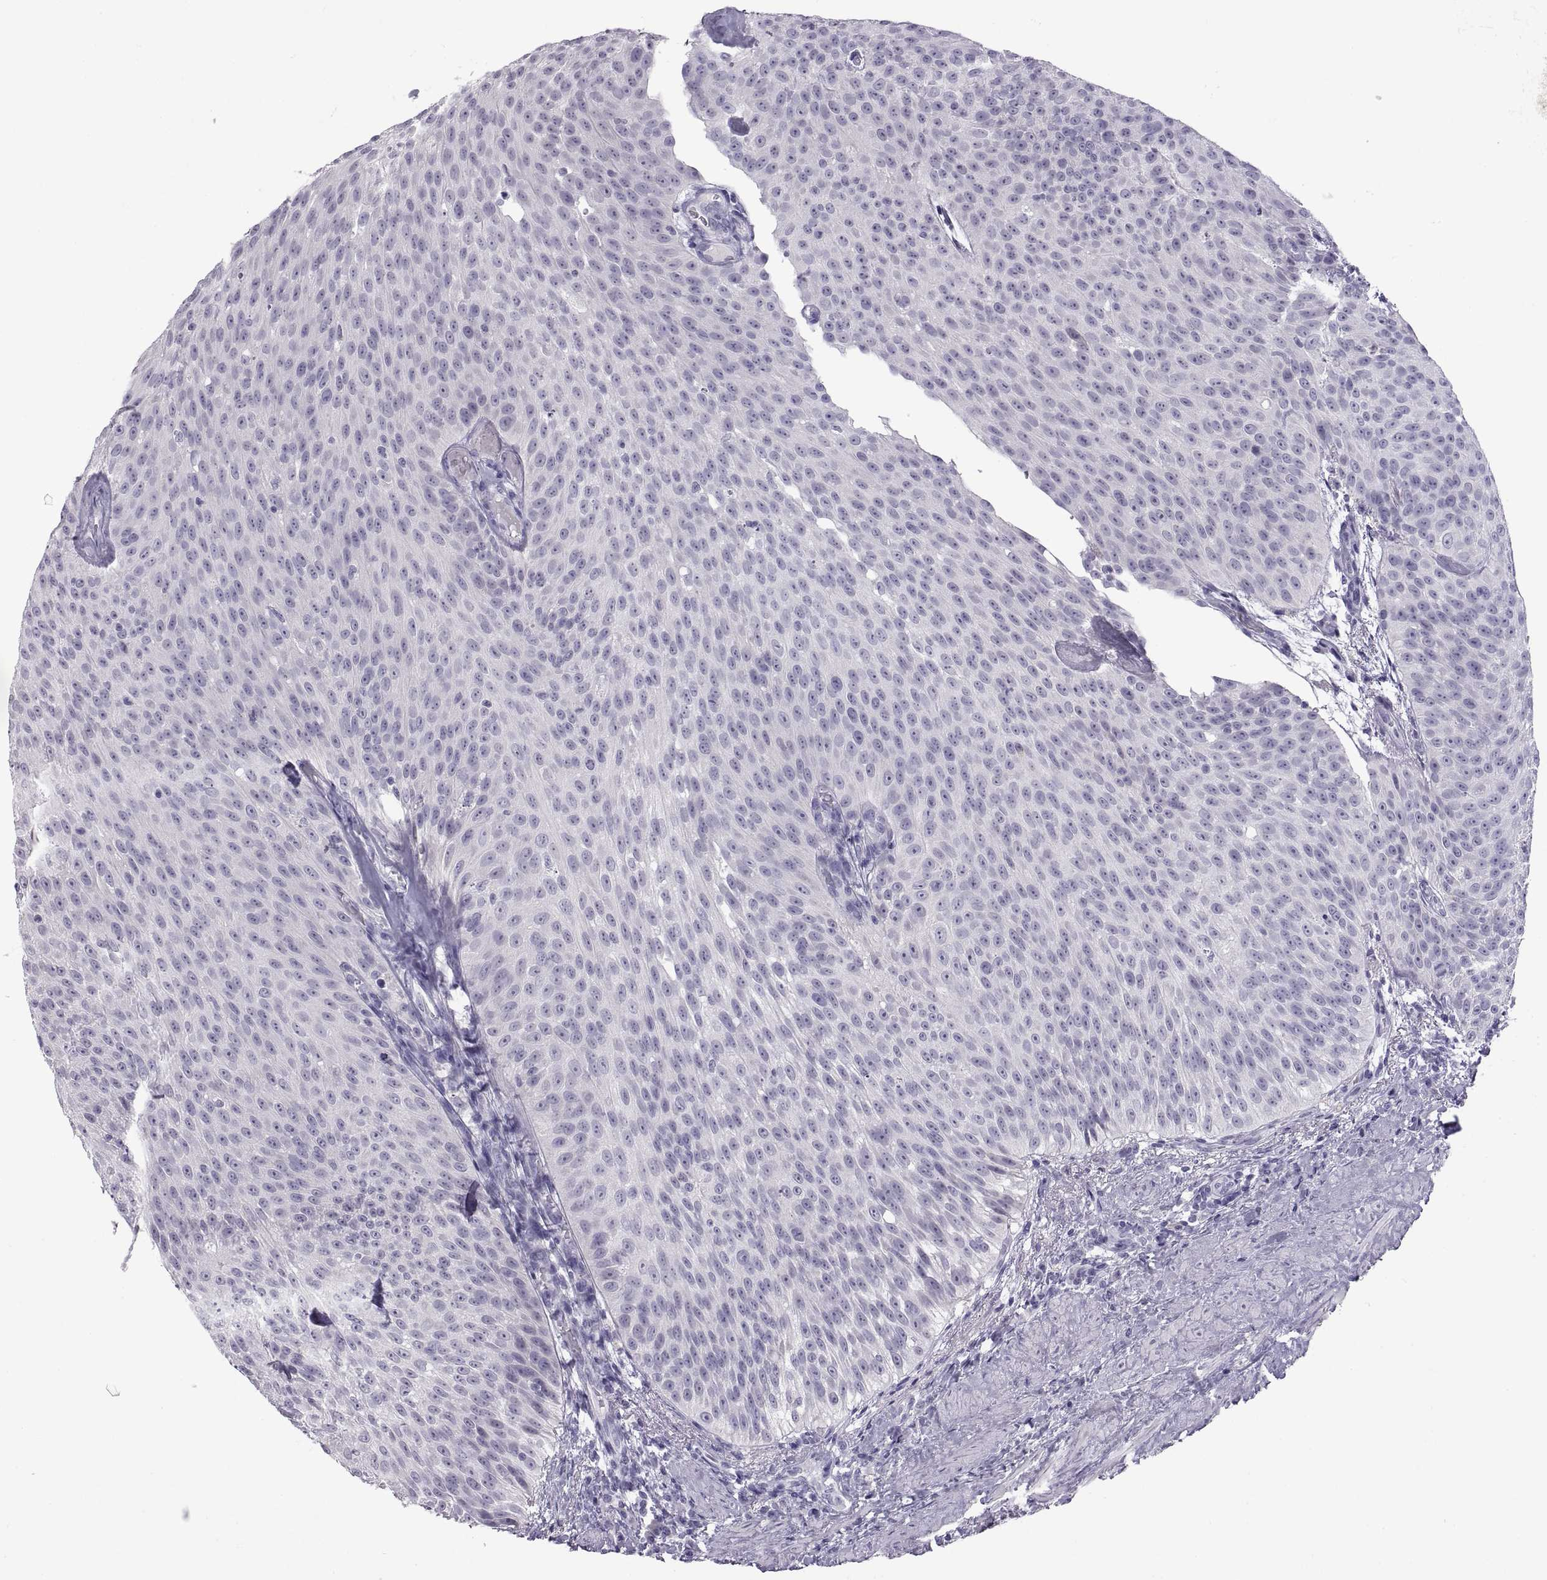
{"staining": {"intensity": "negative", "quantity": "none", "location": "none"}, "tissue": "urothelial cancer", "cell_type": "Tumor cells", "image_type": "cancer", "snomed": [{"axis": "morphology", "description": "Urothelial carcinoma, Low grade"}, {"axis": "topography", "description": "Urinary bladder"}], "caption": "Tumor cells are negative for protein expression in human urothelial cancer.", "gene": "RDM1", "patient": {"sex": "male", "age": 78}}